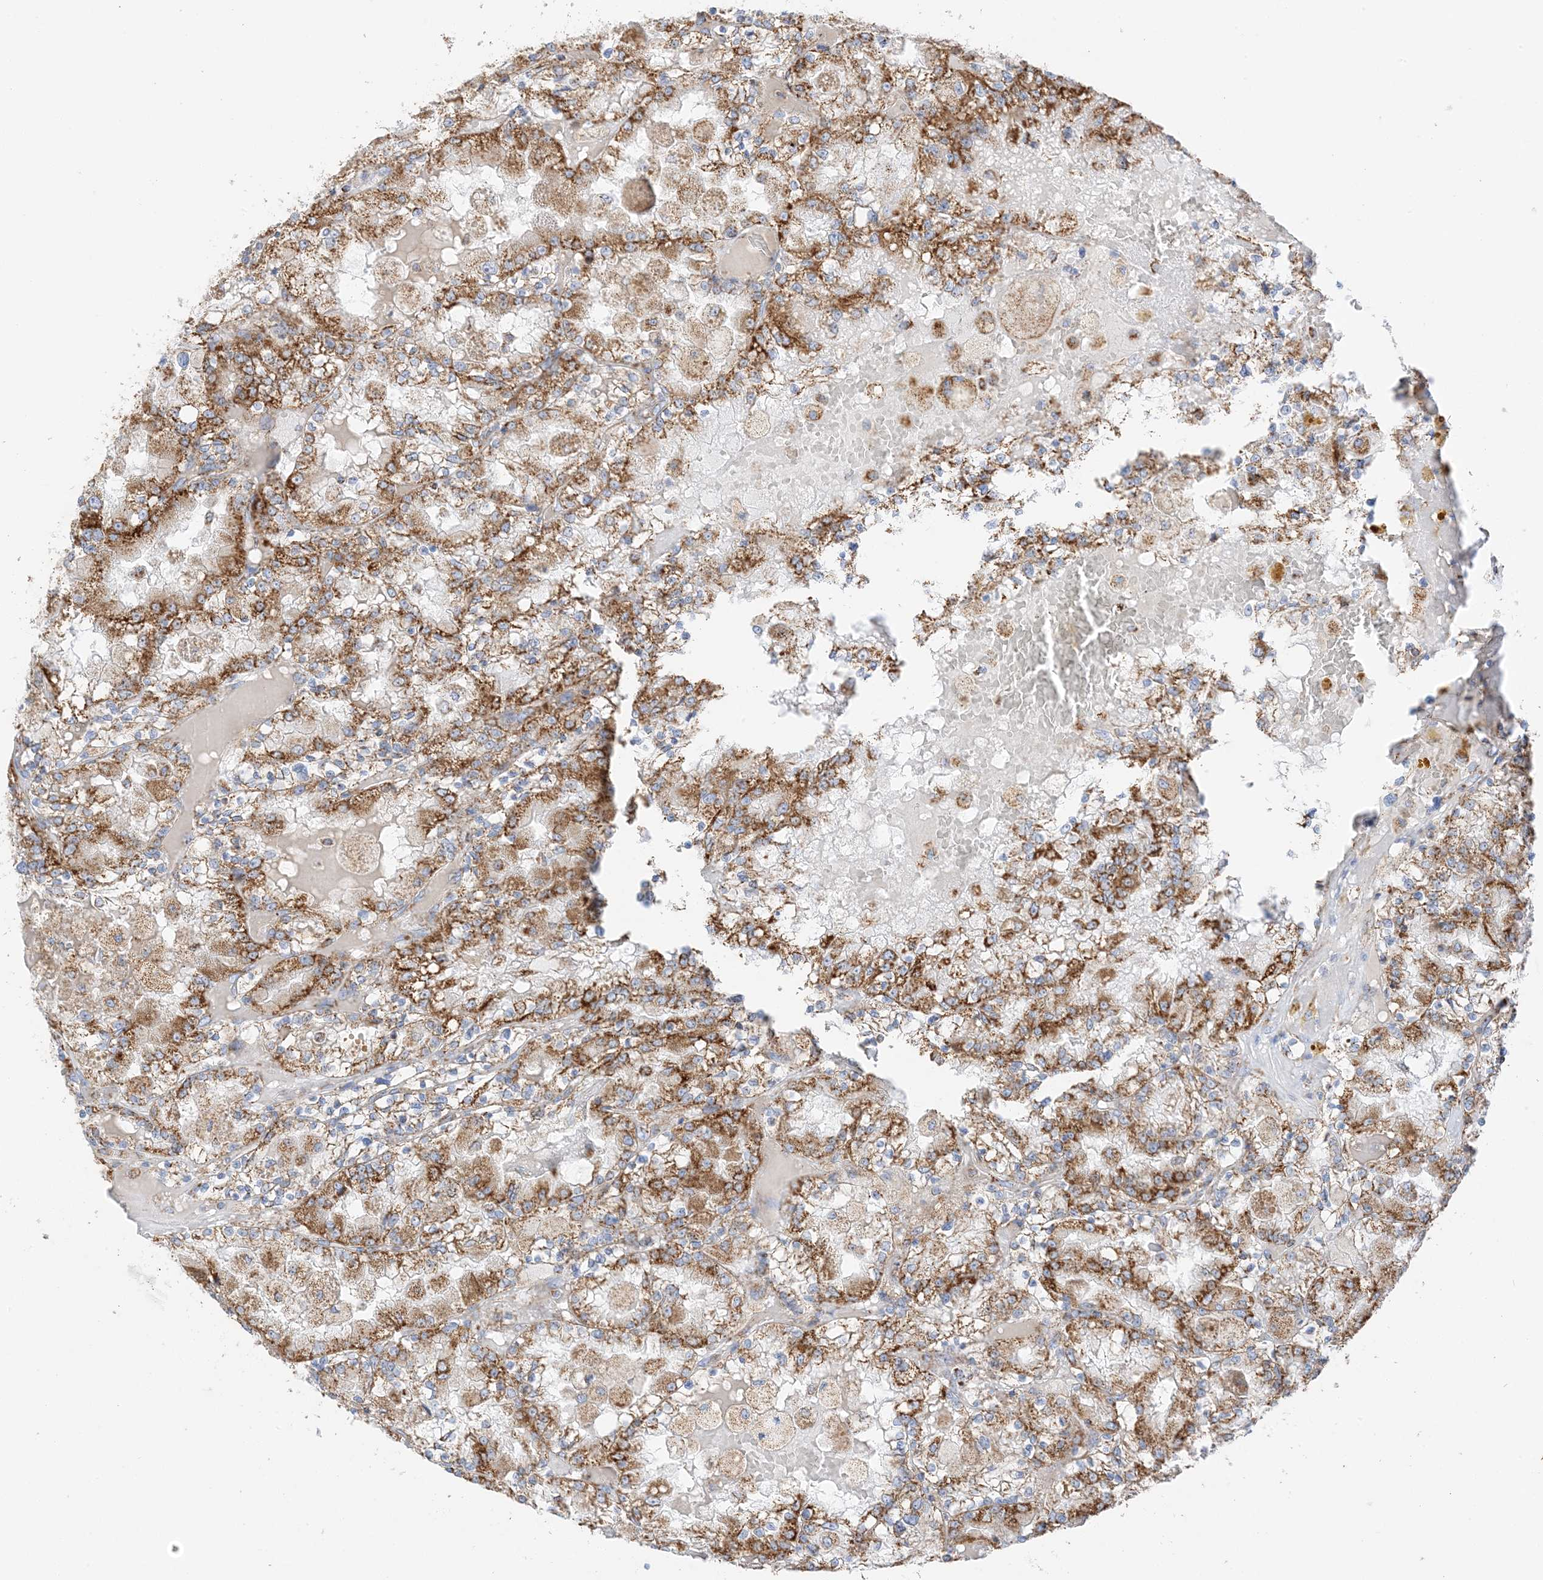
{"staining": {"intensity": "strong", "quantity": ">75%", "location": "cytoplasmic/membranous"}, "tissue": "renal cancer", "cell_type": "Tumor cells", "image_type": "cancer", "snomed": [{"axis": "morphology", "description": "Adenocarcinoma, NOS"}, {"axis": "topography", "description": "Kidney"}], "caption": "Tumor cells show high levels of strong cytoplasmic/membranous staining in approximately >75% of cells in adenocarcinoma (renal). Using DAB (3,3'-diaminobenzidine) (brown) and hematoxylin (blue) stains, captured at high magnification using brightfield microscopy.", "gene": "CAPN13", "patient": {"sex": "female", "age": 56}}